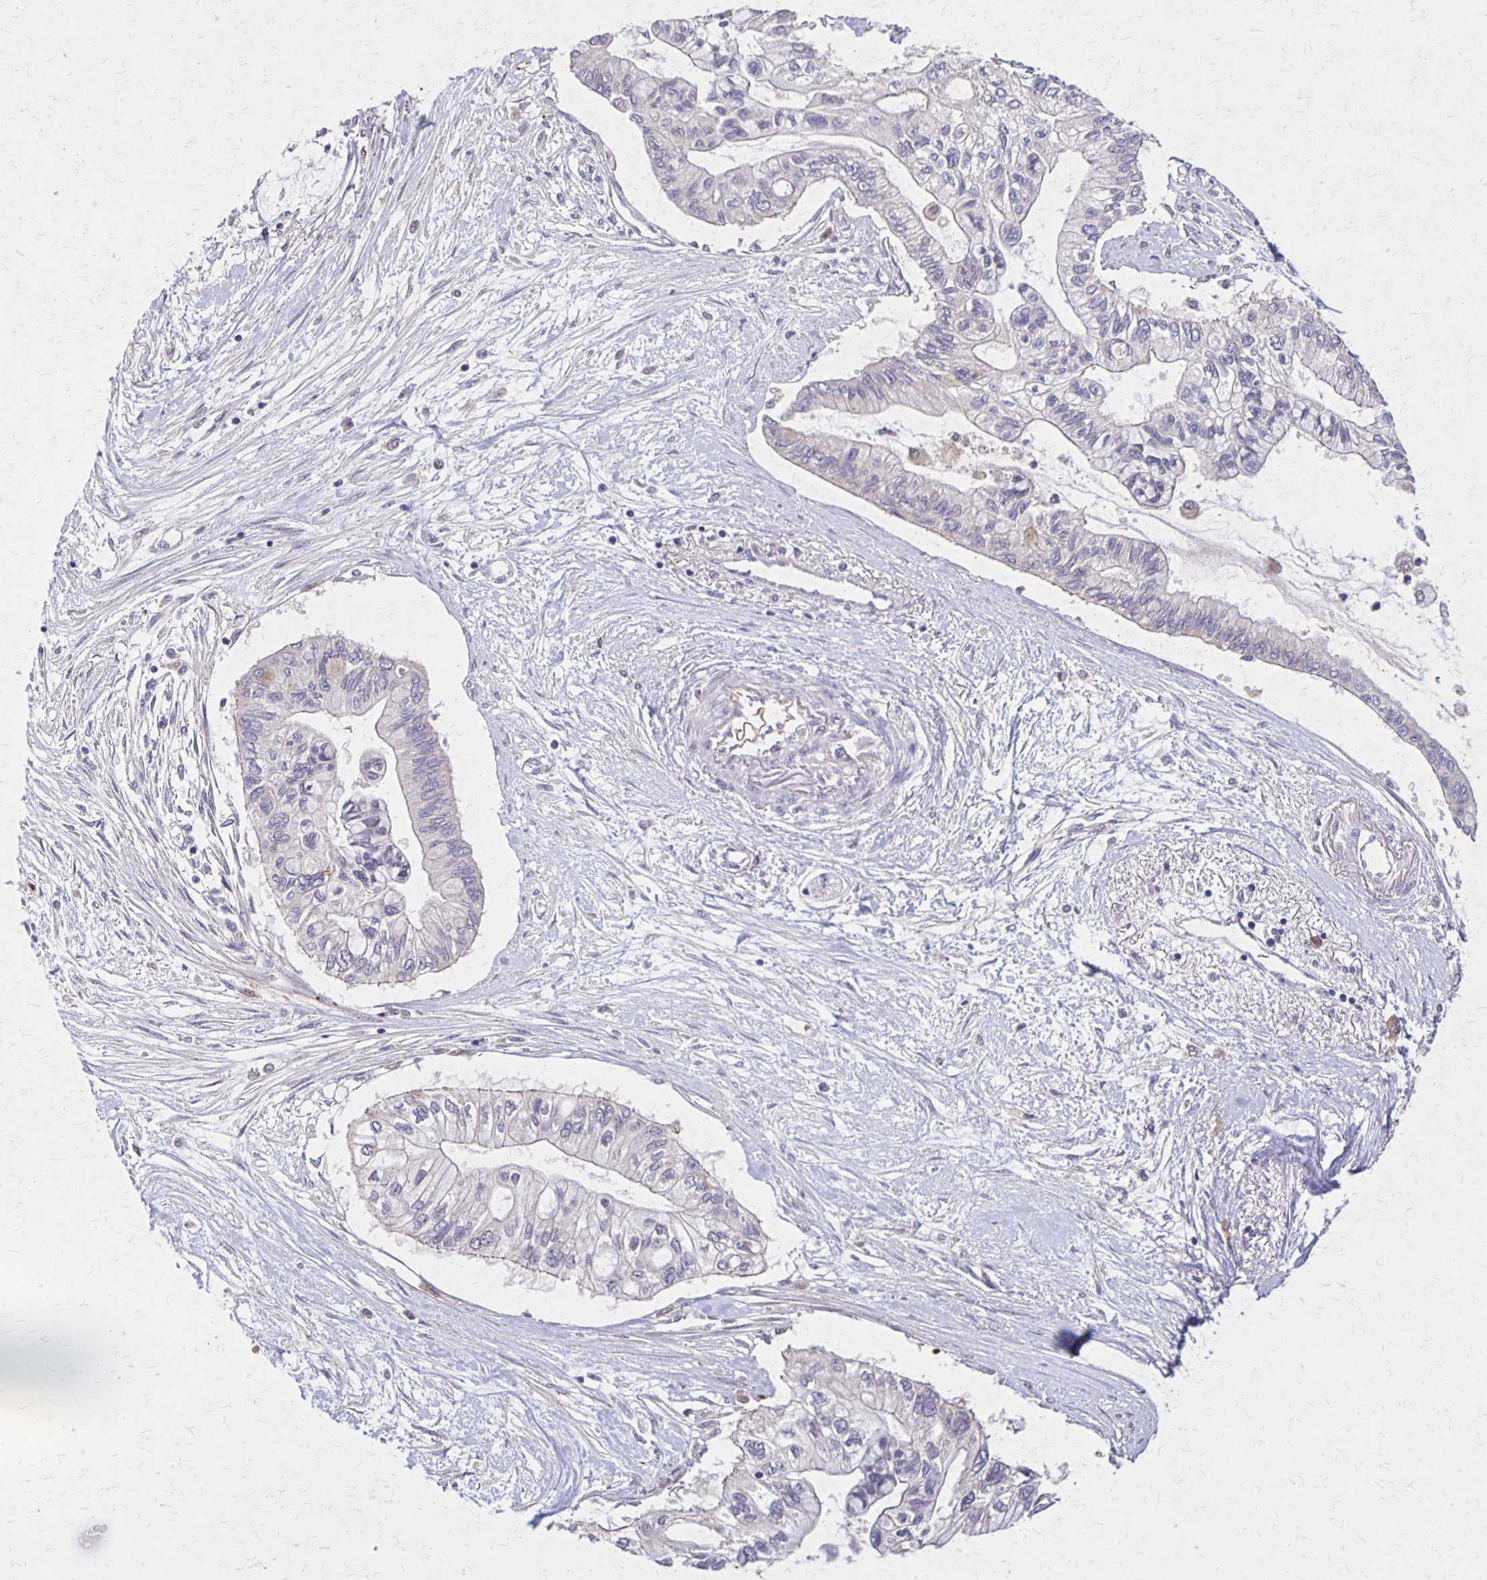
{"staining": {"intensity": "negative", "quantity": "none", "location": "none"}, "tissue": "pancreatic cancer", "cell_type": "Tumor cells", "image_type": "cancer", "snomed": [{"axis": "morphology", "description": "Adenocarcinoma, NOS"}, {"axis": "topography", "description": "Pancreas"}], "caption": "There is no significant staining in tumor cells of pancreatic cancer.", "gene": "NOG", "patient": {"sex": "female", "age": 77}}